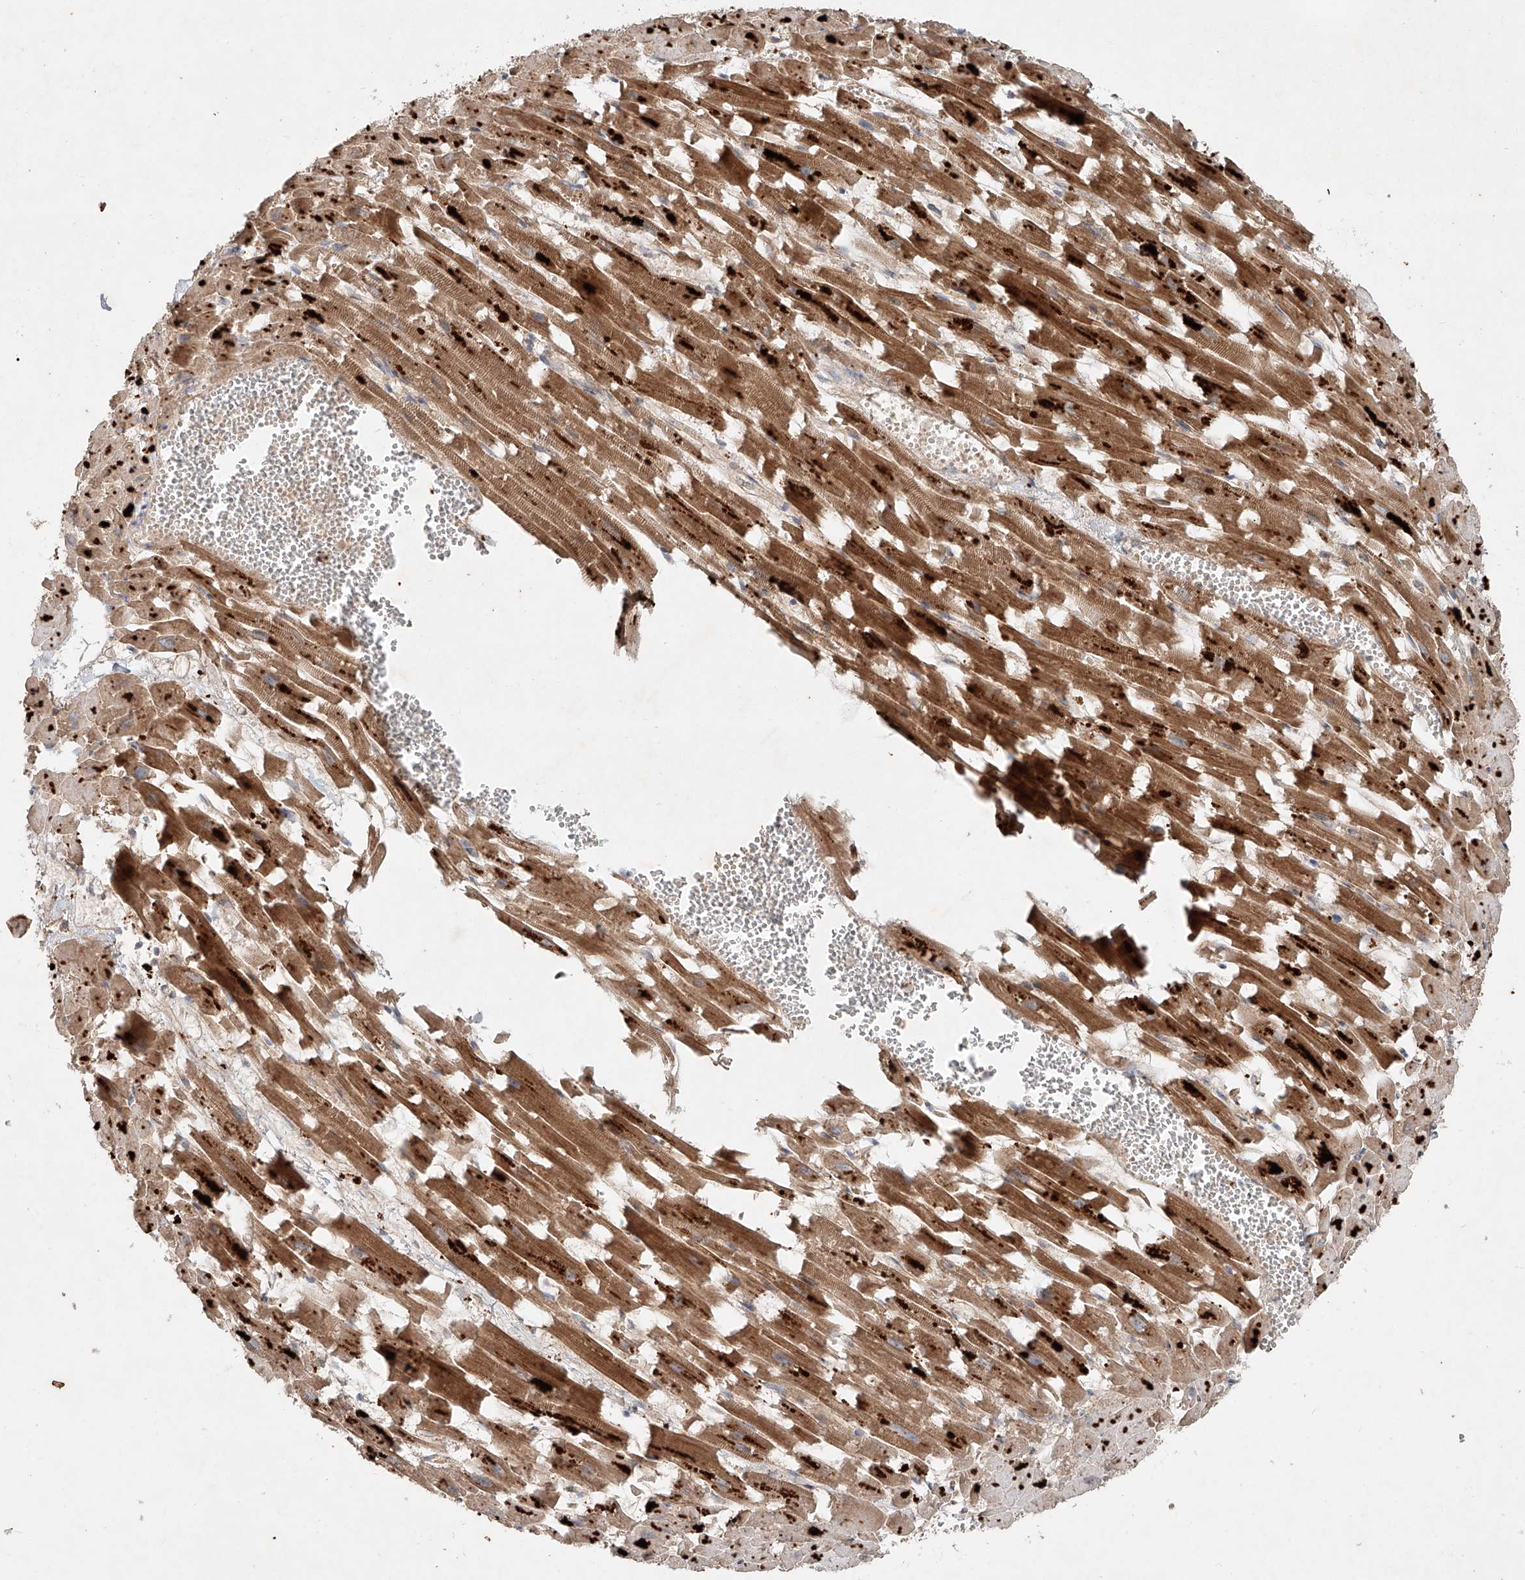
{"staining": {"intensity": "strong", "quantity": ">75%", "location": "cytoplasmic/membranous"}, "tissue": "heart muscle", "cell_type": "Cardiomyocytes", "image_type": "normal", "snomed": [{"axis": "morphology", "description": "Normal tissue, NOS"}, {"axis": "topography", "description": "Heart"}], "caption": "Heart muscle stained with immunohistochemistry (IHC) reveals strong cytoplasmic/membranous expression in about >75% of cardiomyocytes. Immunohistochemistry stains the protein of interest in brown and the nuclei are stained blue.", "gene": "IER5", "patient": {"sex": "female", "age": 64}}